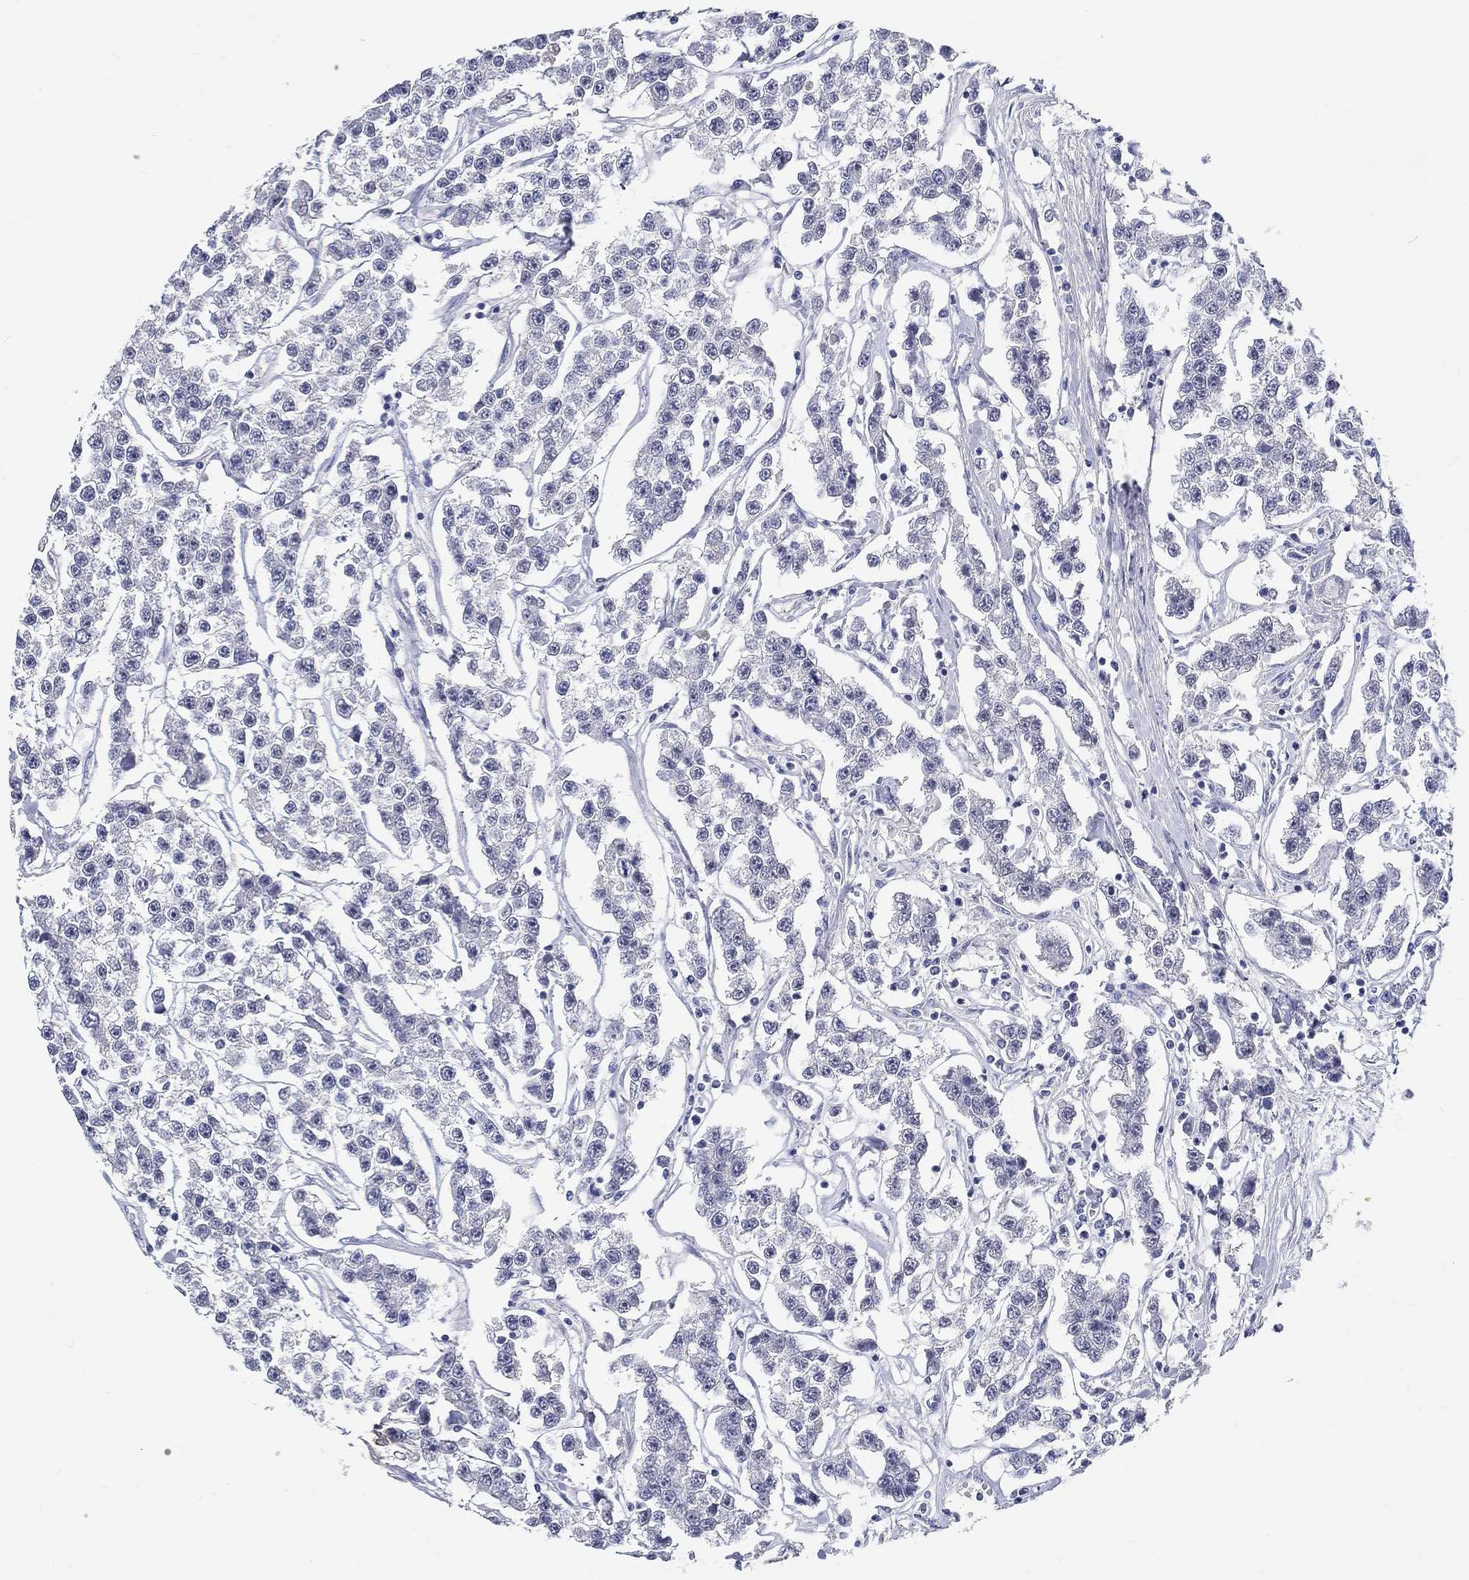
{"staining": {"intensity": "negative", "quantity": "none", "location": "none"}, "tissue": "testis cancer", "cell_type": "Tumor cells", "image_type": "cancer", "snomed": [{"axis": "morphology", "description": "Seminoma, NOS"}, {"axis": "topography", "description": "Testis"}], "caption": "Testis seminoma was stained to show a protein in brown. There is no significant staining in tumor cells. The staining was performed using DAB to visualize the protein expression in brown, while the nuclei were stained in blue with hematoxylin (Magnification: 20x).", "gene": "GRIN1", "patient": {"sex": "male", "age": 59}}